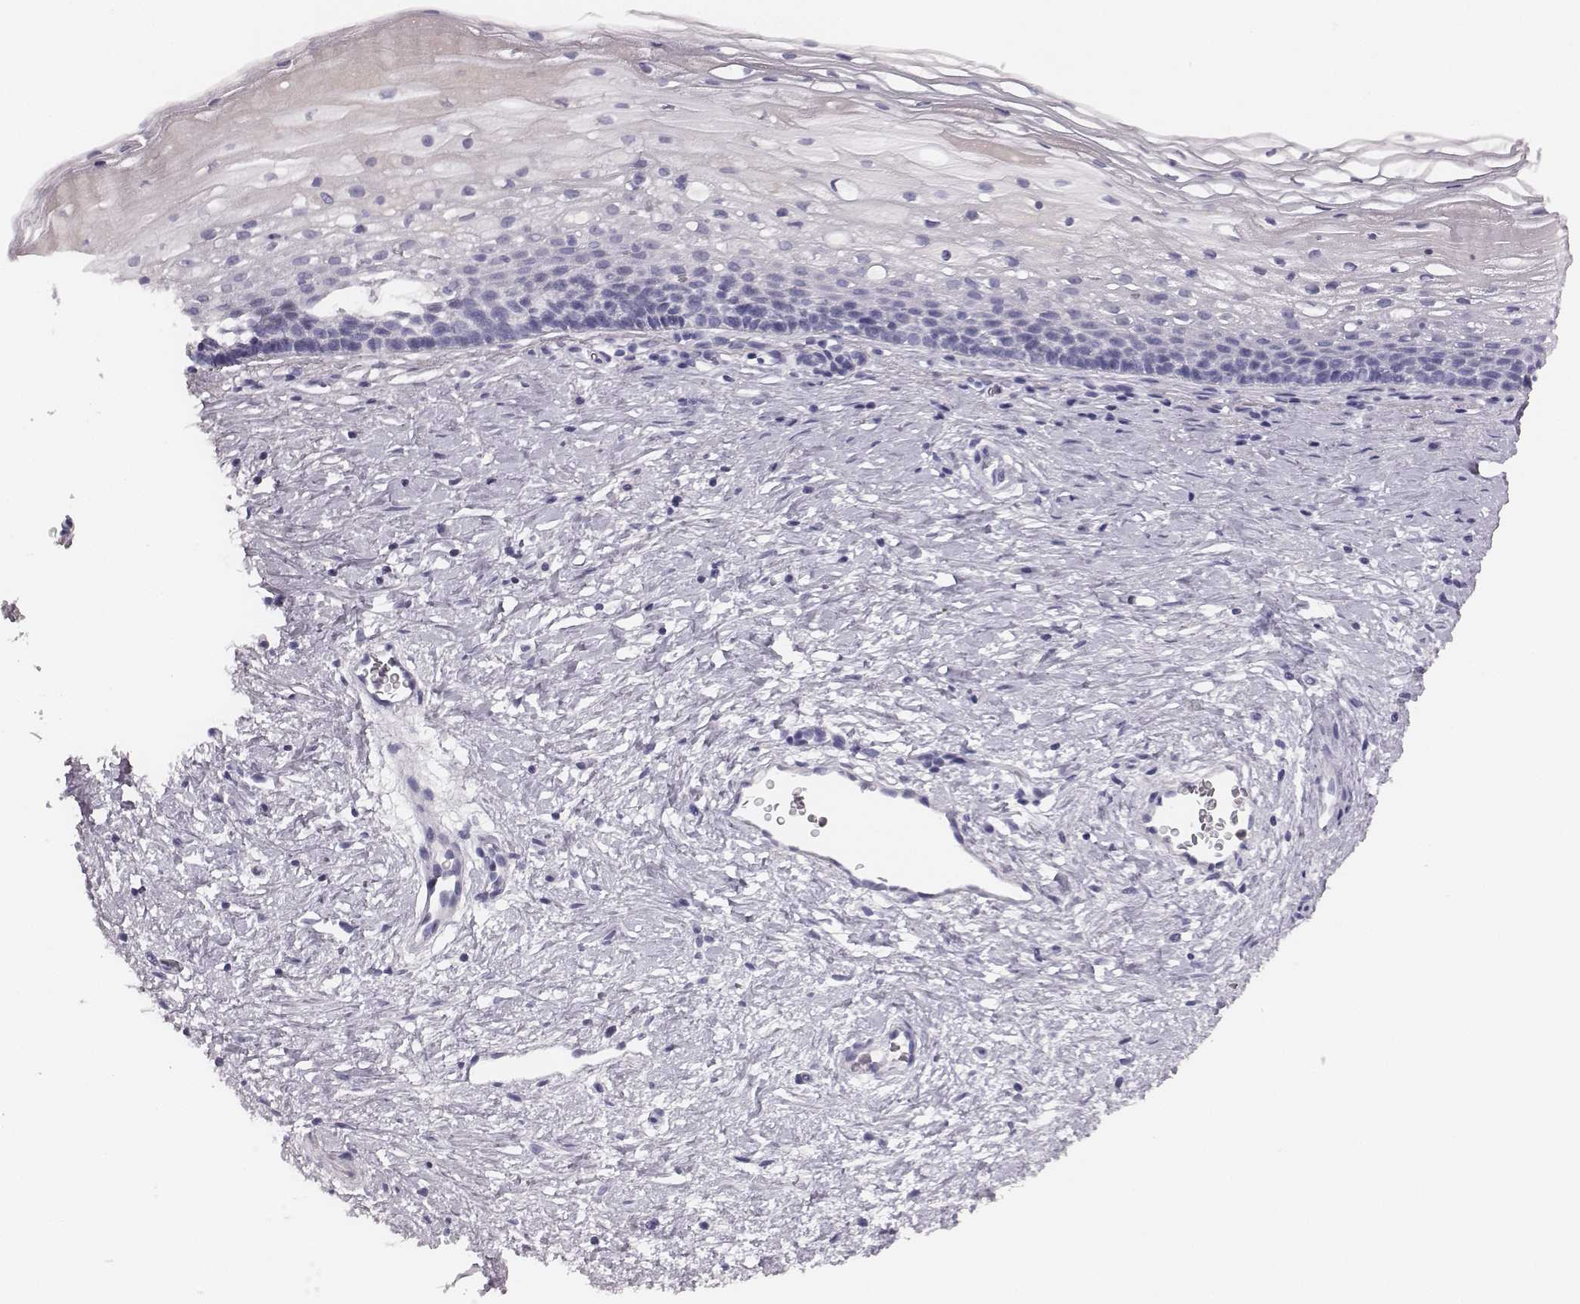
{"staining": {"intensity": "negative", "quantity": "none", "location": "none"}, "tissue": "cervix", "cell_type": "Glandular cells", "image_type": "normal", "snomed": [{"axis": "morphology", "description": "Normal tissue, NOS"}, {"axis": "topography", "description": "Cervix"}], "caption": "IHC of normal cervix demonstrates no staining in glandular cells.", "gene": "CSH1", "patient": {"sex": "female", "age": 34}}